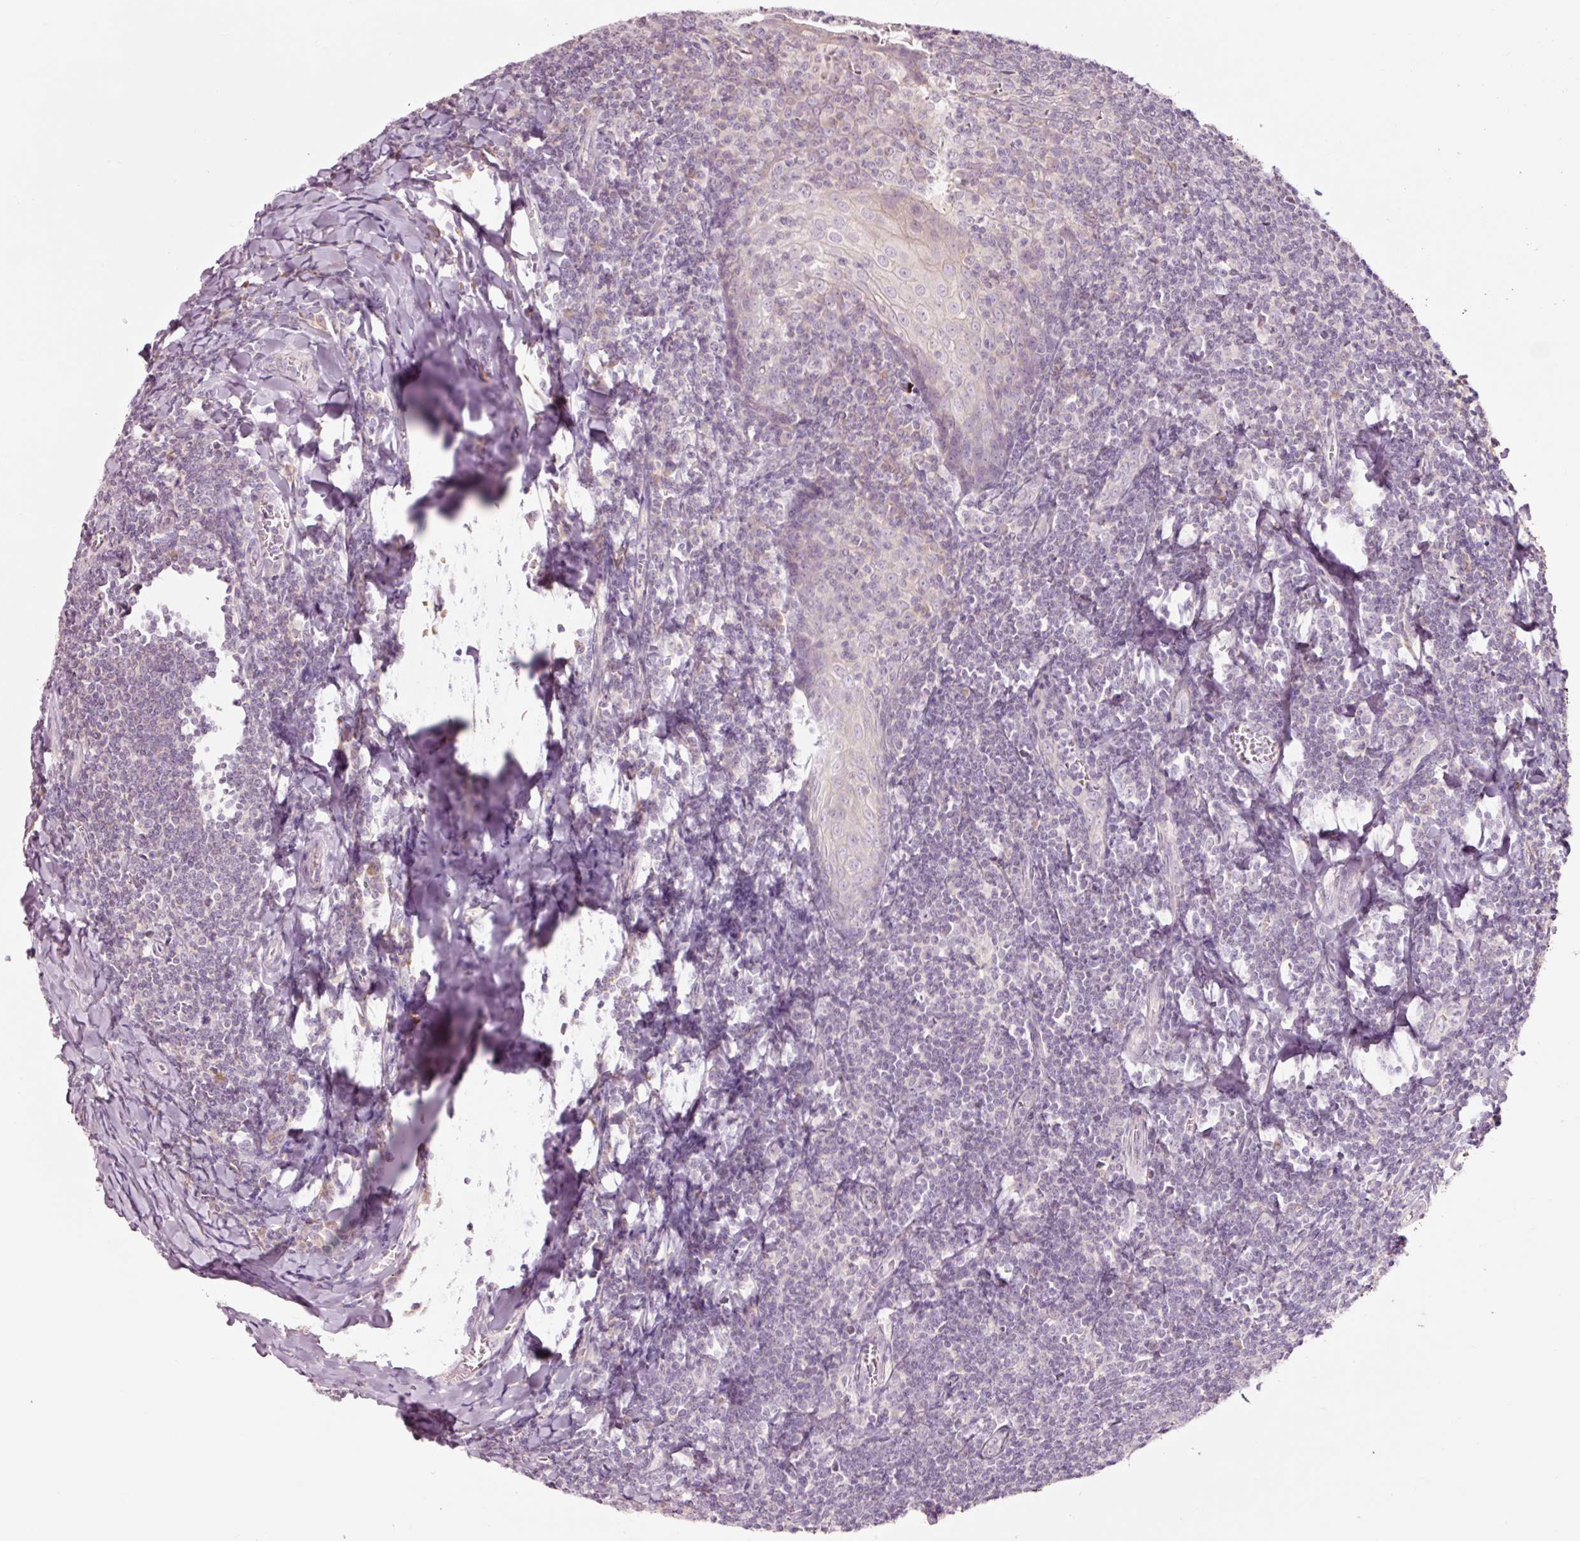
{"staining": {"intensity": "negative", "quantity": "none", "location": "none"}, "tissue": "tonsil", "cell_type": "Germinal center cells", "image_type": "normal", "snomed": [{"axis": "morphology", "description": "Normal tissue, NOS"}, {"axis": "topography", "description": "Tonsil"}], "caption": "The micrograph reveals no significant staining in germinal center cells of tonsil. (Stains: DAB immunohistochemistry with hematoxylin counter stain, Microscopy: brightfield microscopy at high magnification).", "gene": "LDHAL6B", "patient": {"sex": "male", "age": 27}}